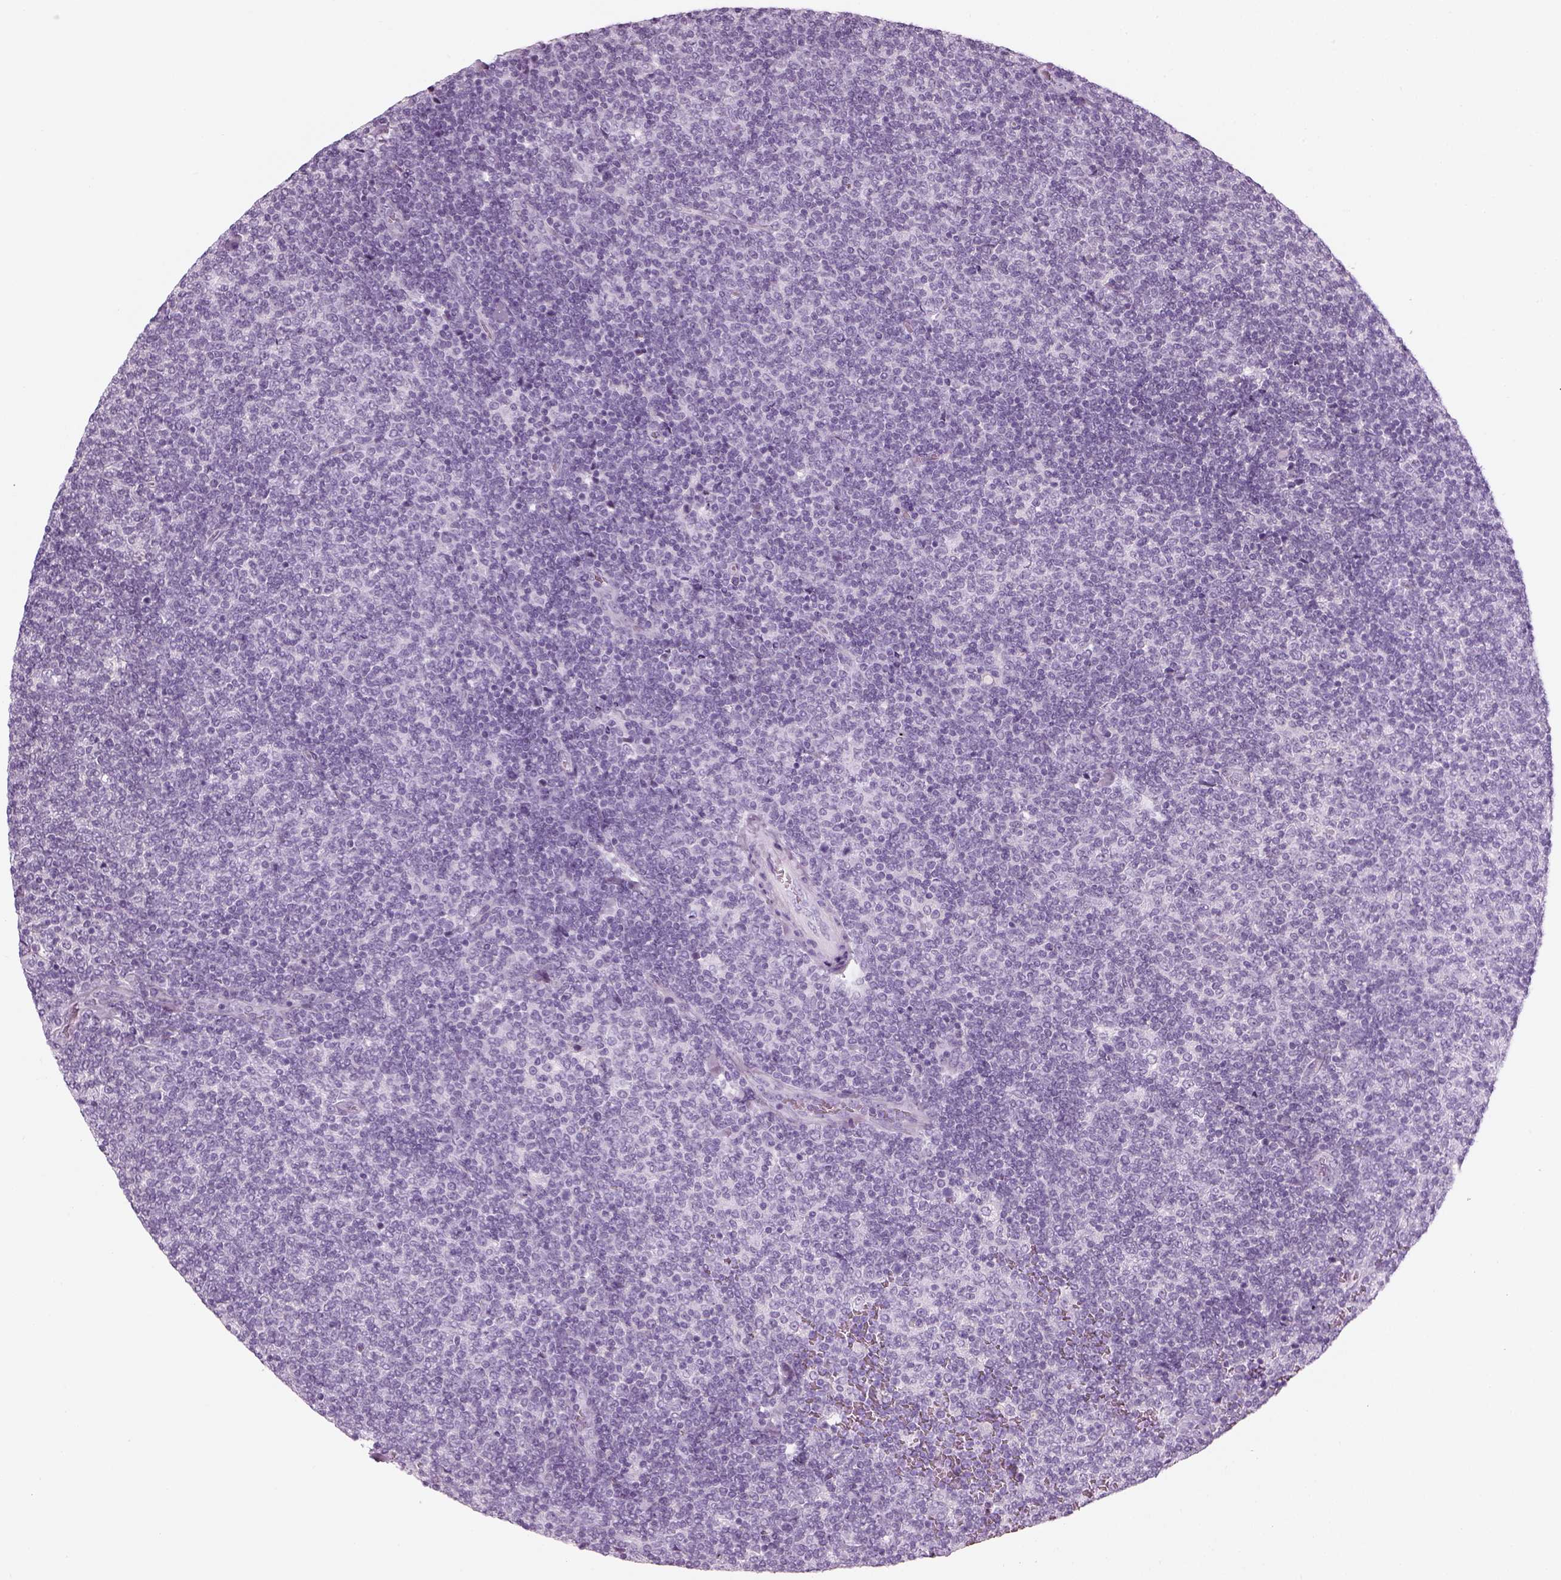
{"staining": {"intensity": "negative", "quantity": "none", "location": "none"}, "tissue": "lymphoma", "cell_type": "Tumor cells", "image_type": "cancer", "snomed": [{"axis": "morphology", "description": "Malignant lymphoma, non-Hodgkin's type, Low grade"}, {"axis": "topography", "description": "Lymph node"}], "caption": "Photomicrograph shows no significant protein positivity in tumor cells of lymphoma.", "gene": "SAG", "patient": {"sex": "male", "age": 52}}